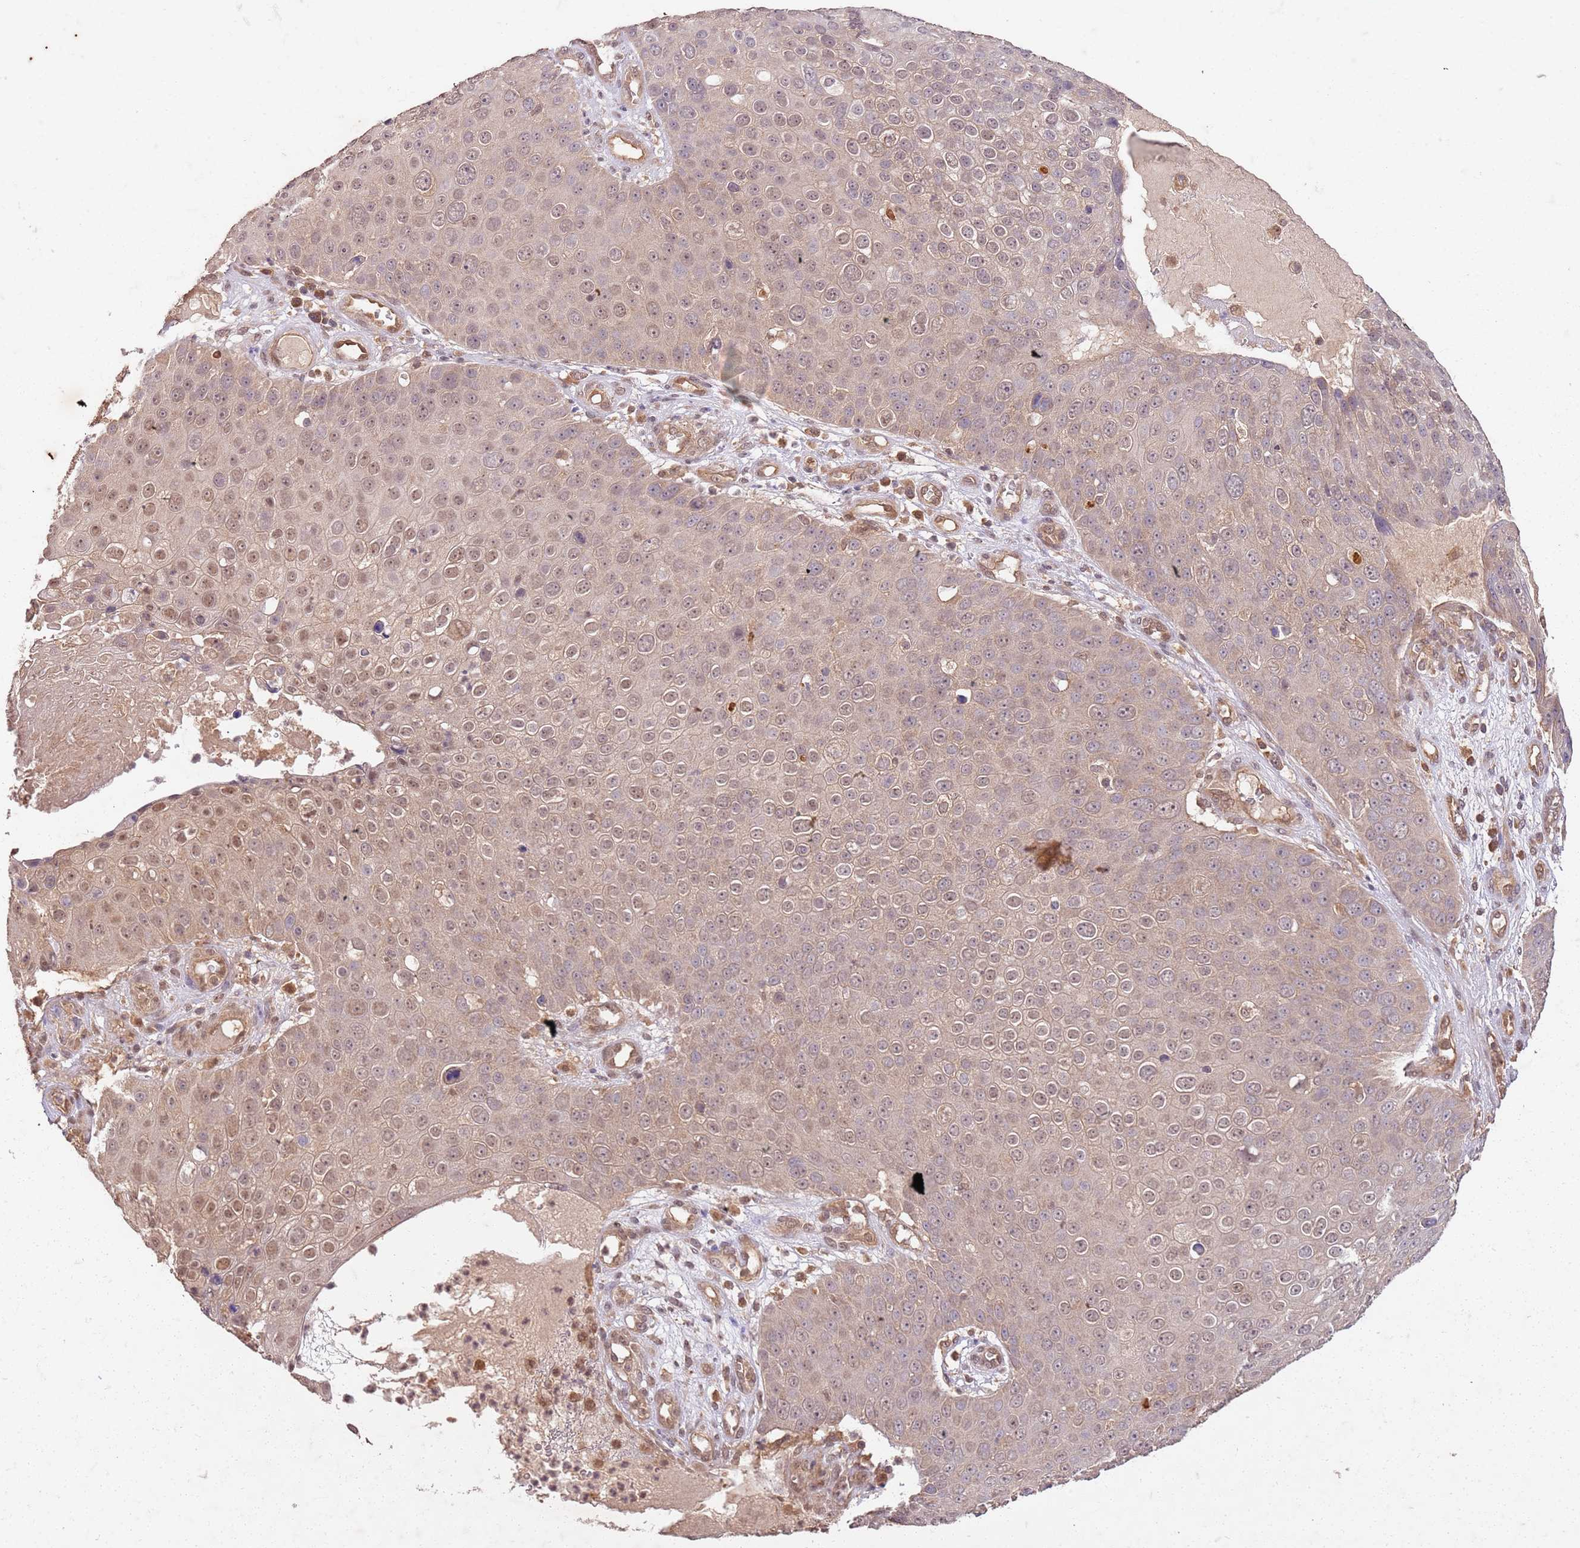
{"staining": {"intensity": "weak", "quantity": "25%-75%", "location": "cytoplasmic/membranous,nuclear"}, "tissue": "skin cancer", "cell_type": "Tumor cells", "image_type": "cancer", "snomed": [{"axis": "morphology", "description": "Squamous cell carcinoma, NOS"}, {"axis": "topography", "description": "Skin"}], "caption": "This is an image of immunohistochemistry staining of squamous cell carcinoma (skin), which shows weak expression in the cytoplasmic/membranous and nuclear of tumor cells.", "gene": "UBE3A", "patient": {"sex": "male", "age": 71}}